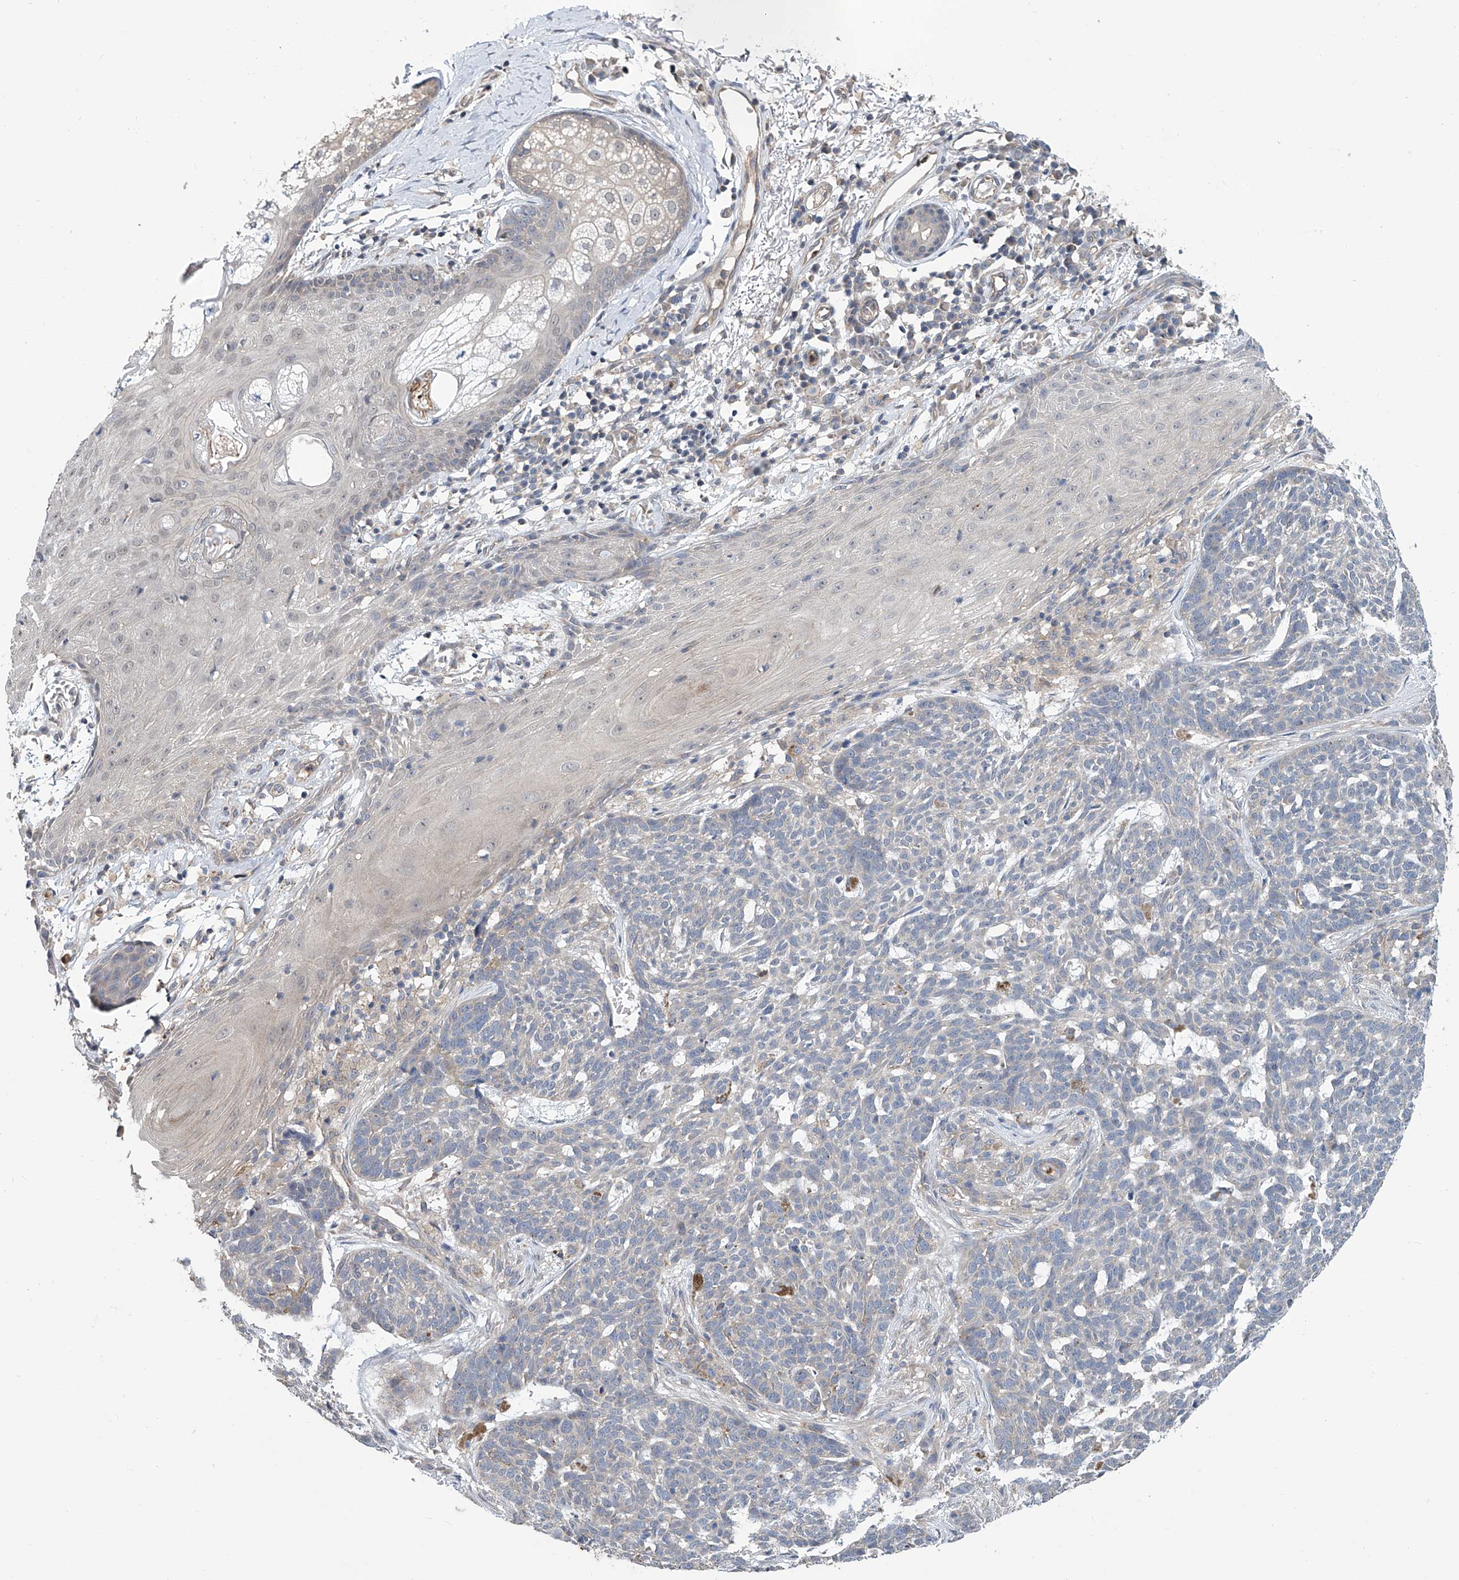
{"staining": {"intensity": "negative", "quantity": "none", "location": "none"}, "tissue": "skin cancer", "cell_type": "Tumor cells", "image_type": "cancer", "snomed": [{"axis": "morphology", "description": "Basal cell carcinoma"}, {"axis": "topography", "description": "Skin"}], "caption": "Immunohistochemistry (IHC) of skin basal cell carcinoma exhibits no staining in tumor cells. Brightfield microscopy of IHC stained with DAB (3,3'-diaminobenzidine) (brown) and hematoxylin (blue), captured at high magnification.", "gene": "EIF2D", "patient": {"sex": "male", "age": 85}}